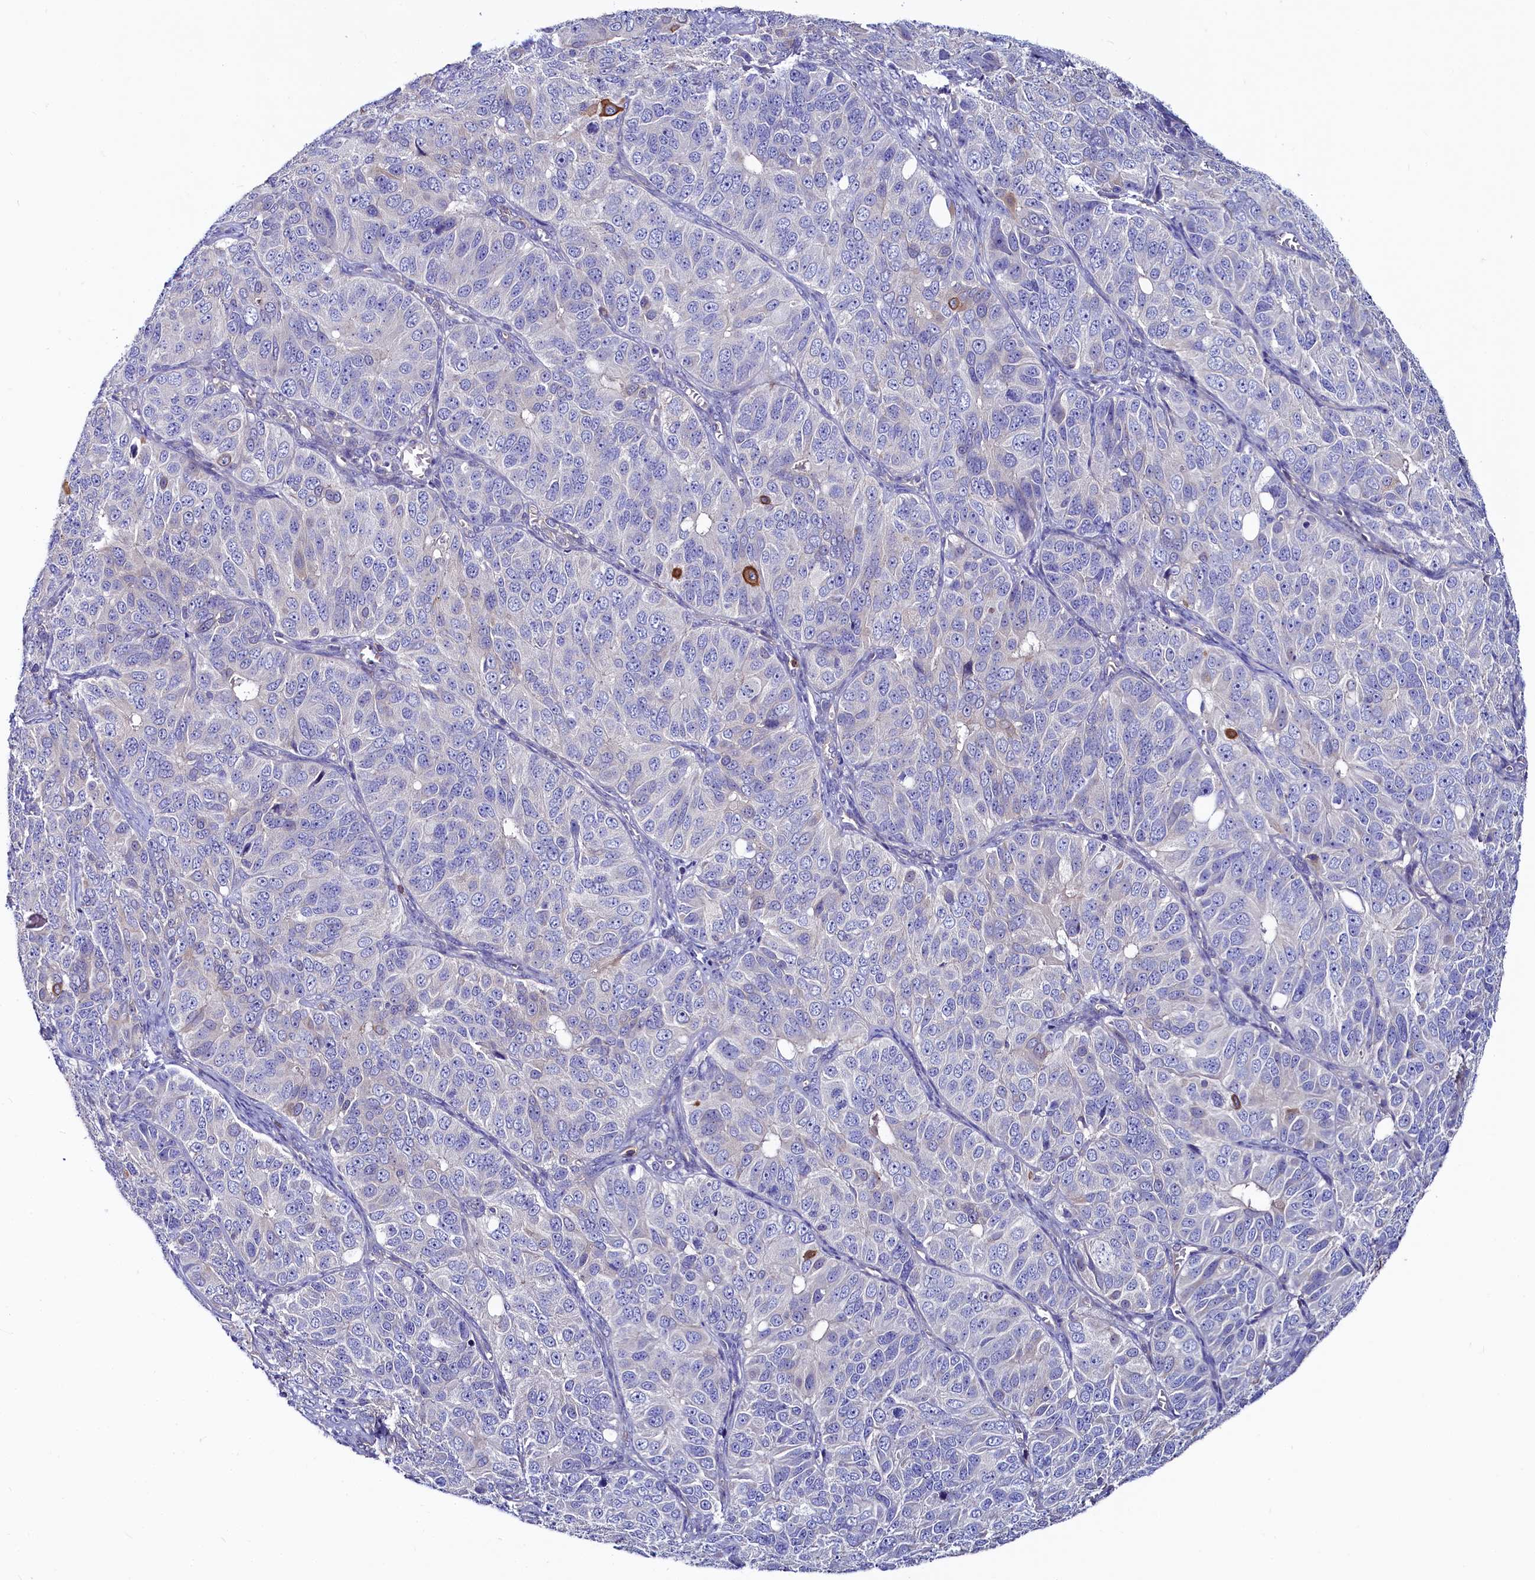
{"staining": {"intensity": "negative", "quantity": "none", "location": "none"}, "tissue": "ovarian cancer", "cell_type": "Tumor cells", "image_type": "cancer", "snomed": [{"axis": "morphology", "description": "Carcinoma, endometroid"}, {"axis": "topography", "description": "Ovary"}], "caption": "IHC of human ovarian endometroid carcinoma displays no positivity in tumor cells.", "gene": "ASTE1", "patient": {"sex": "female", "age": 51}}